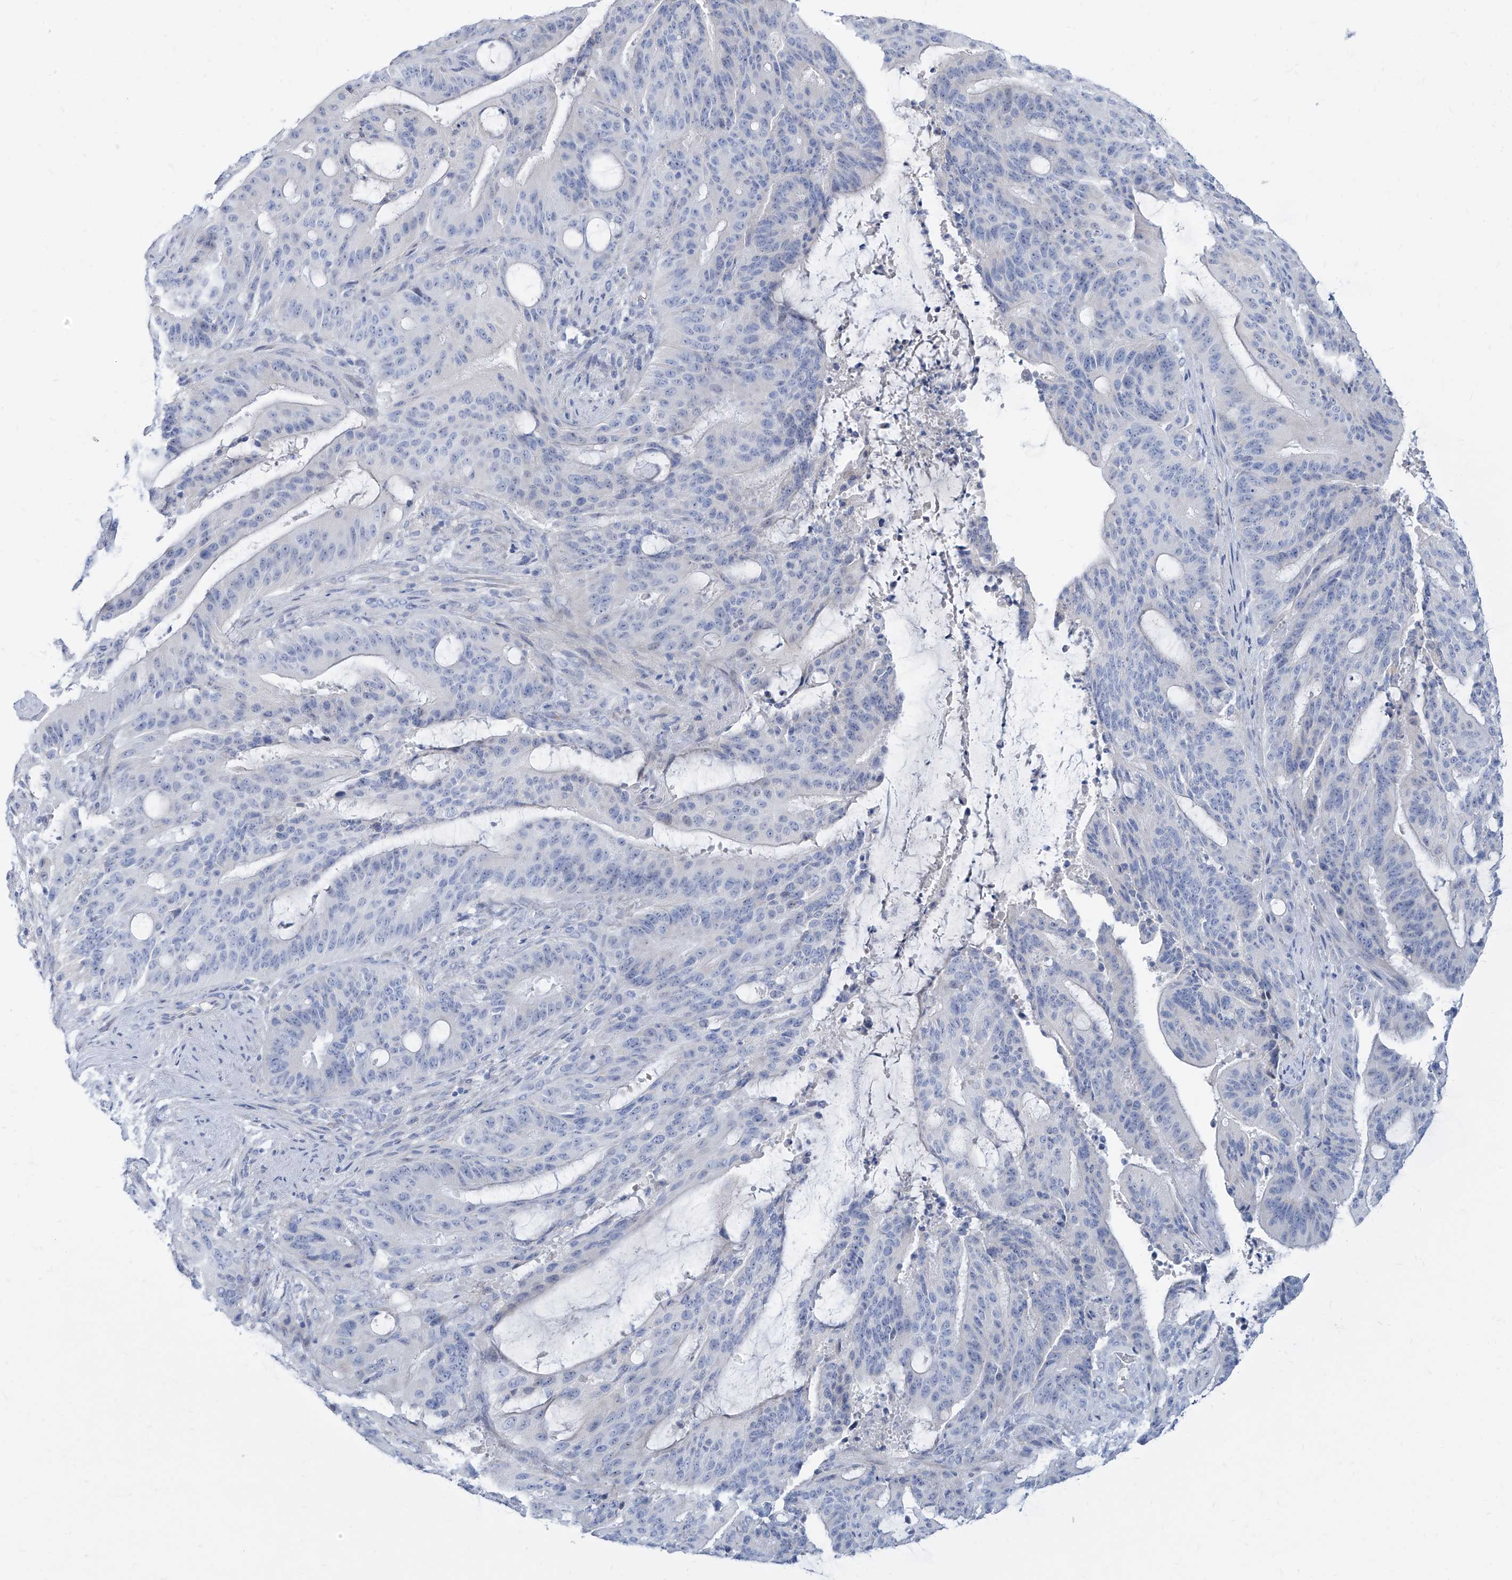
{"staining": {"intensity": "negative", "quantity": "none", "location": "none"}, "tissue": "liver cancer", "cell_type": "Tumor cells", "image_type": "cancer", "snomed": [{"axis": "morphology", "description": "Normal tissue, NOS"}, {"axis": "morphology", "description": "Cholangiocarcinoma"}, {"axis": "topography", "description": "Liver"}, {"axis": "topography", "description": "Peripheral nerve tissue"}], "caption": "Protein analysis of cholangiocarcinoma (liver) displays no significant positivity in tumor cells. (IHC, brightfield microscopy, high magnification).", "gene": "TXLNB", "patient": {"sex": "female", "age": 73}}